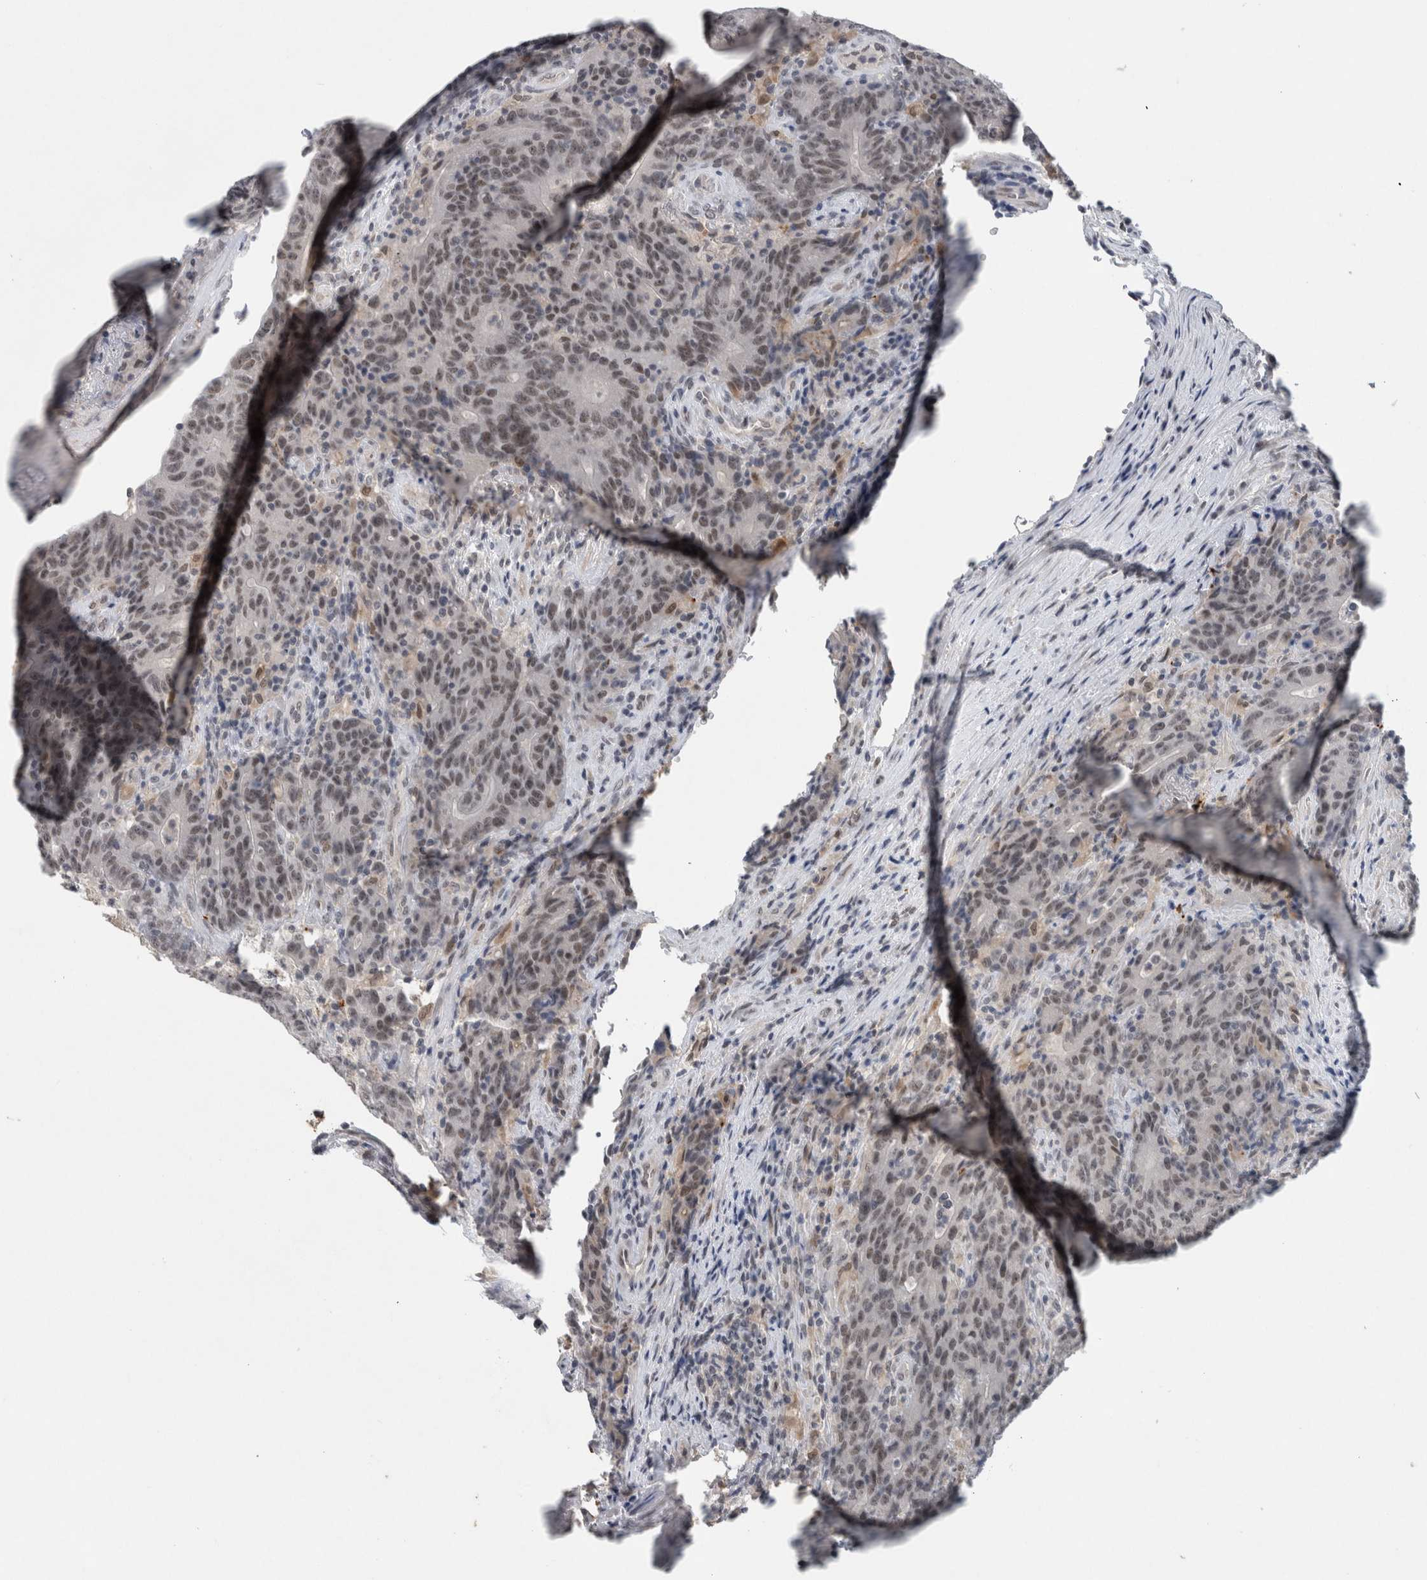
{"staining": {"intensity": "weak", "quantity": "25%-75%", "location": "nuclear"}, "tissue": "colorectal cancer", "cell_type": "Tumor cells", "image_type": "cancer", "snomed": [{"axis": "morphology", "description": "Normal tissue, NOS"}, {"axis": "morphology", "description": "Adenocarcinoma, NOS"}, {"axis": "topography", "description": "Colon"}], "caption": "A high-resolution photomicrograph shows IHC staining of colorectal adenocarcinoma, which reveals weak nuclear positivity in about 25%-75% of tumor cells.", "gene": "PRXL2A", "patient": {"sex": "female", "age": 75}}